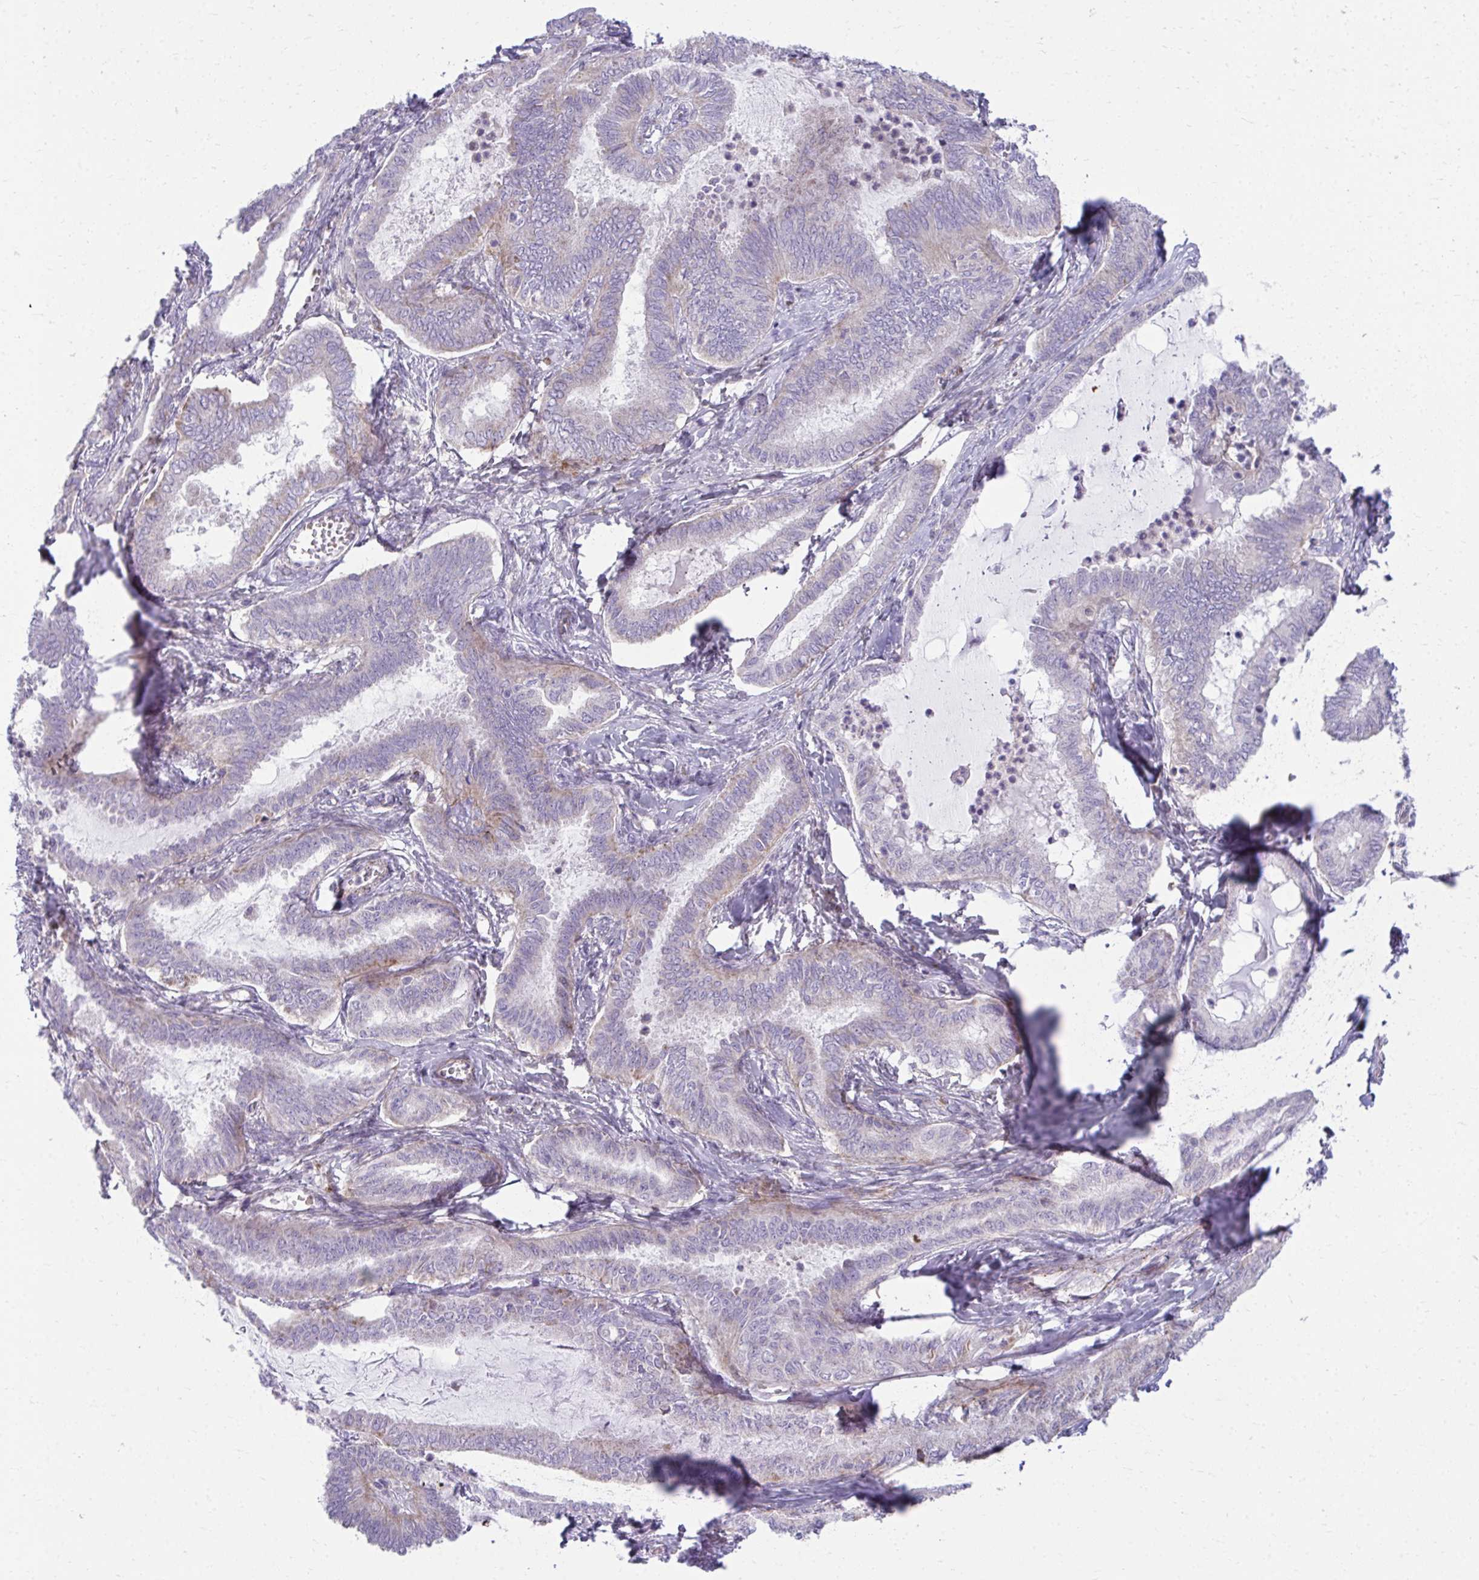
{"staining": {"intensity": "negative", "quantity": "none", "location": "none"}, "tissue": "ovarian cancer", "cell_type": "Tumor cells", "image_type": "cancer", "snomed": [{"axis": "morphology", "description": "Carcinoma, endometroid"}, {"axis": "topography", "description": "Ovary"}], "caption": "This histopathology image is of ovarian cancer stained with immunohistochemistry (IHC) to label a protein in brown with the nuclei are counter-stained blue. There is no expression in tumor cells.", "gene": "C16orf54", "patient": {"sex": "female", "age": 70}}